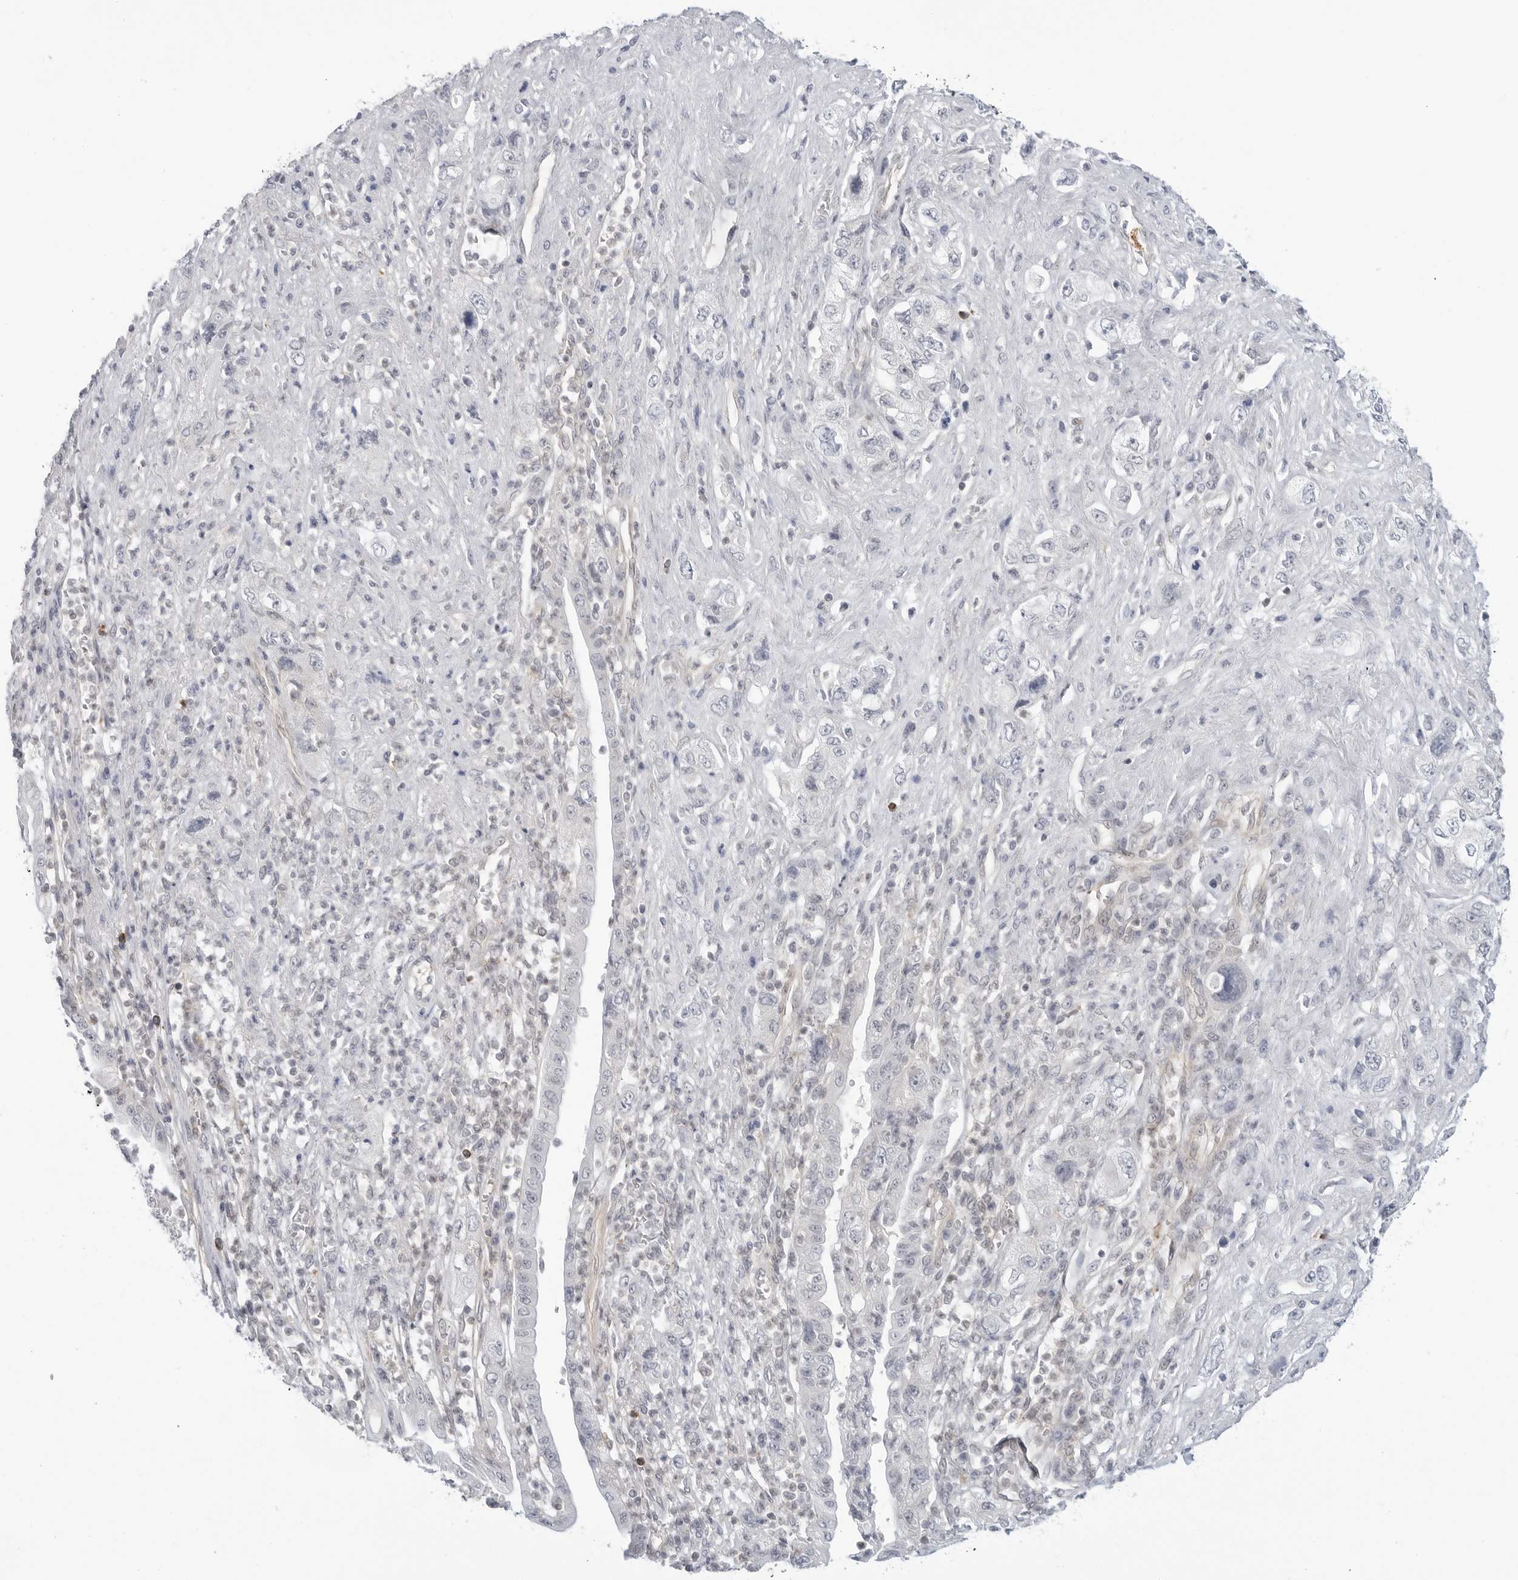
{"staining": {"intensity": "negative", "quantity": "none", "location": "none"}, "tissue": "pancreatic cancer", "cell_type": "Tumor cells", "image_type": "cancer", "snomed": [{"axis": "morphology", "description": "Adenocarcinoma, NOS"}, {"axis": "topography", "description": "Pancreas"}], "caption": "Histopathology image shows no protein expression in tumor cells of pancreatic cancer tissue. Nuclei are stained in blue.", "gene": "STXBP3", "patient": {"sex": "female", "age": 73}}